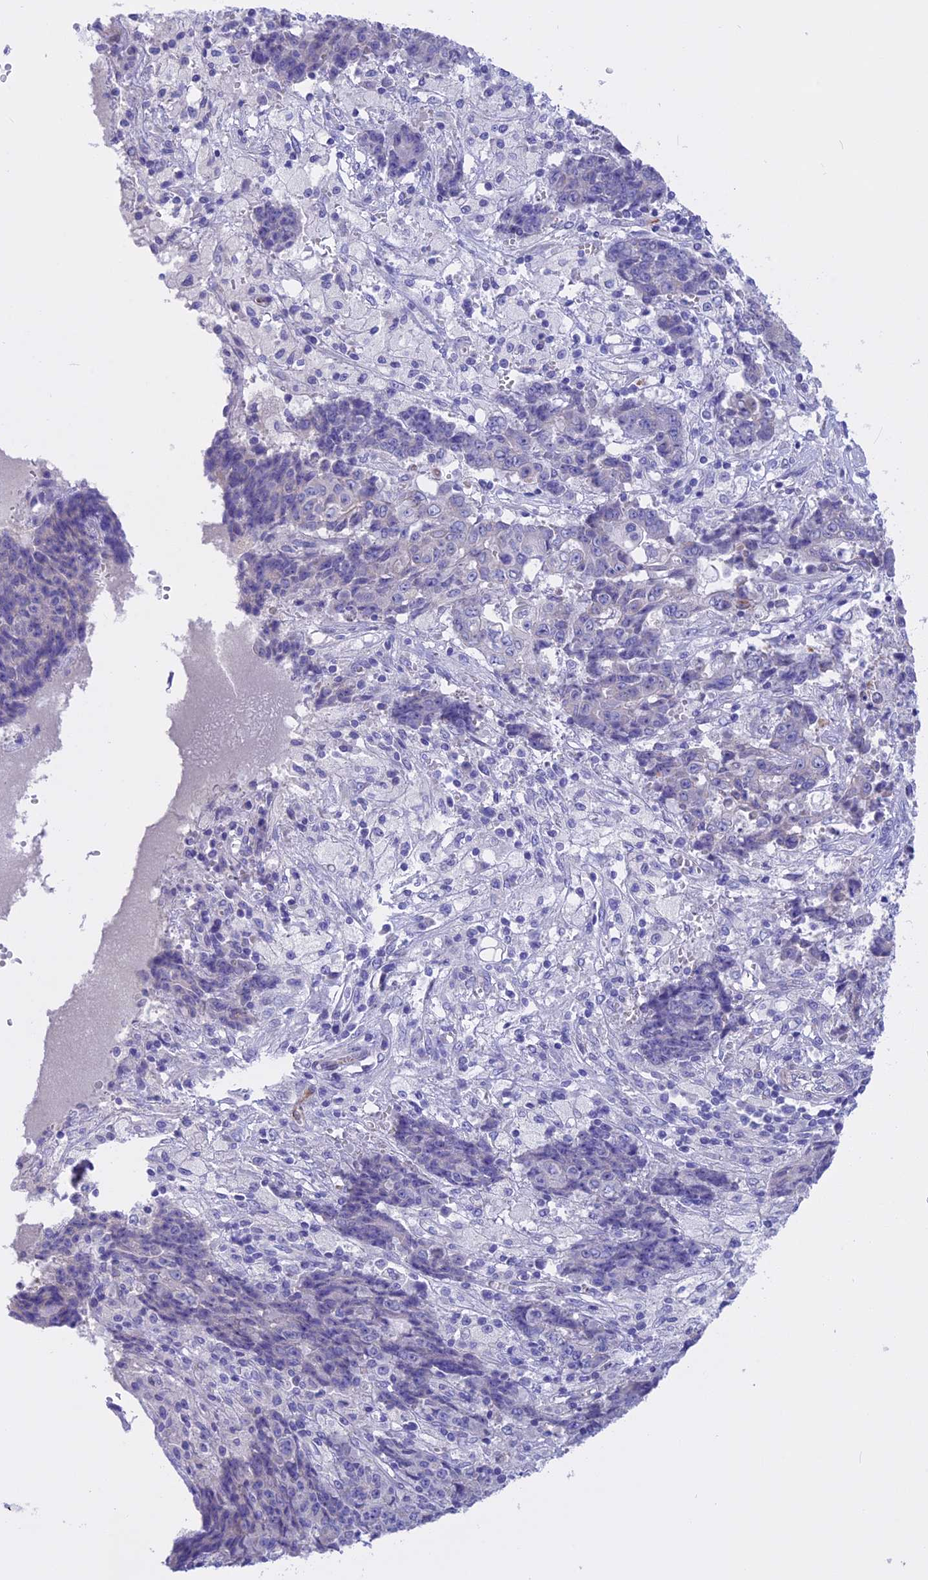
{"staining": {"intensity": "negative", "quantity": "none", "location": "none"}, "tissue": "ovarian cancer", "cell_type": "Tumor cells", "image_type": "cancer", "snomed": [{"axis": "morphology", "description": "Carcinoma, endometroid"}, {"axis": "topography", "description": "Ovary"}], "caption": "DAB immunohistochemical staining of ovarian cancer (endometroid carcinoma) shows no significant positivity in tumor cells. Brightfield microscopy of immunohistochemistry (IHC) stained with DAB (3,3'-diaminobenzidine) (brown) and hematoxylin (blue), captured at high magnification.", "gene": "TMEM138", "patient": {"sex": "female", "age": 42}}